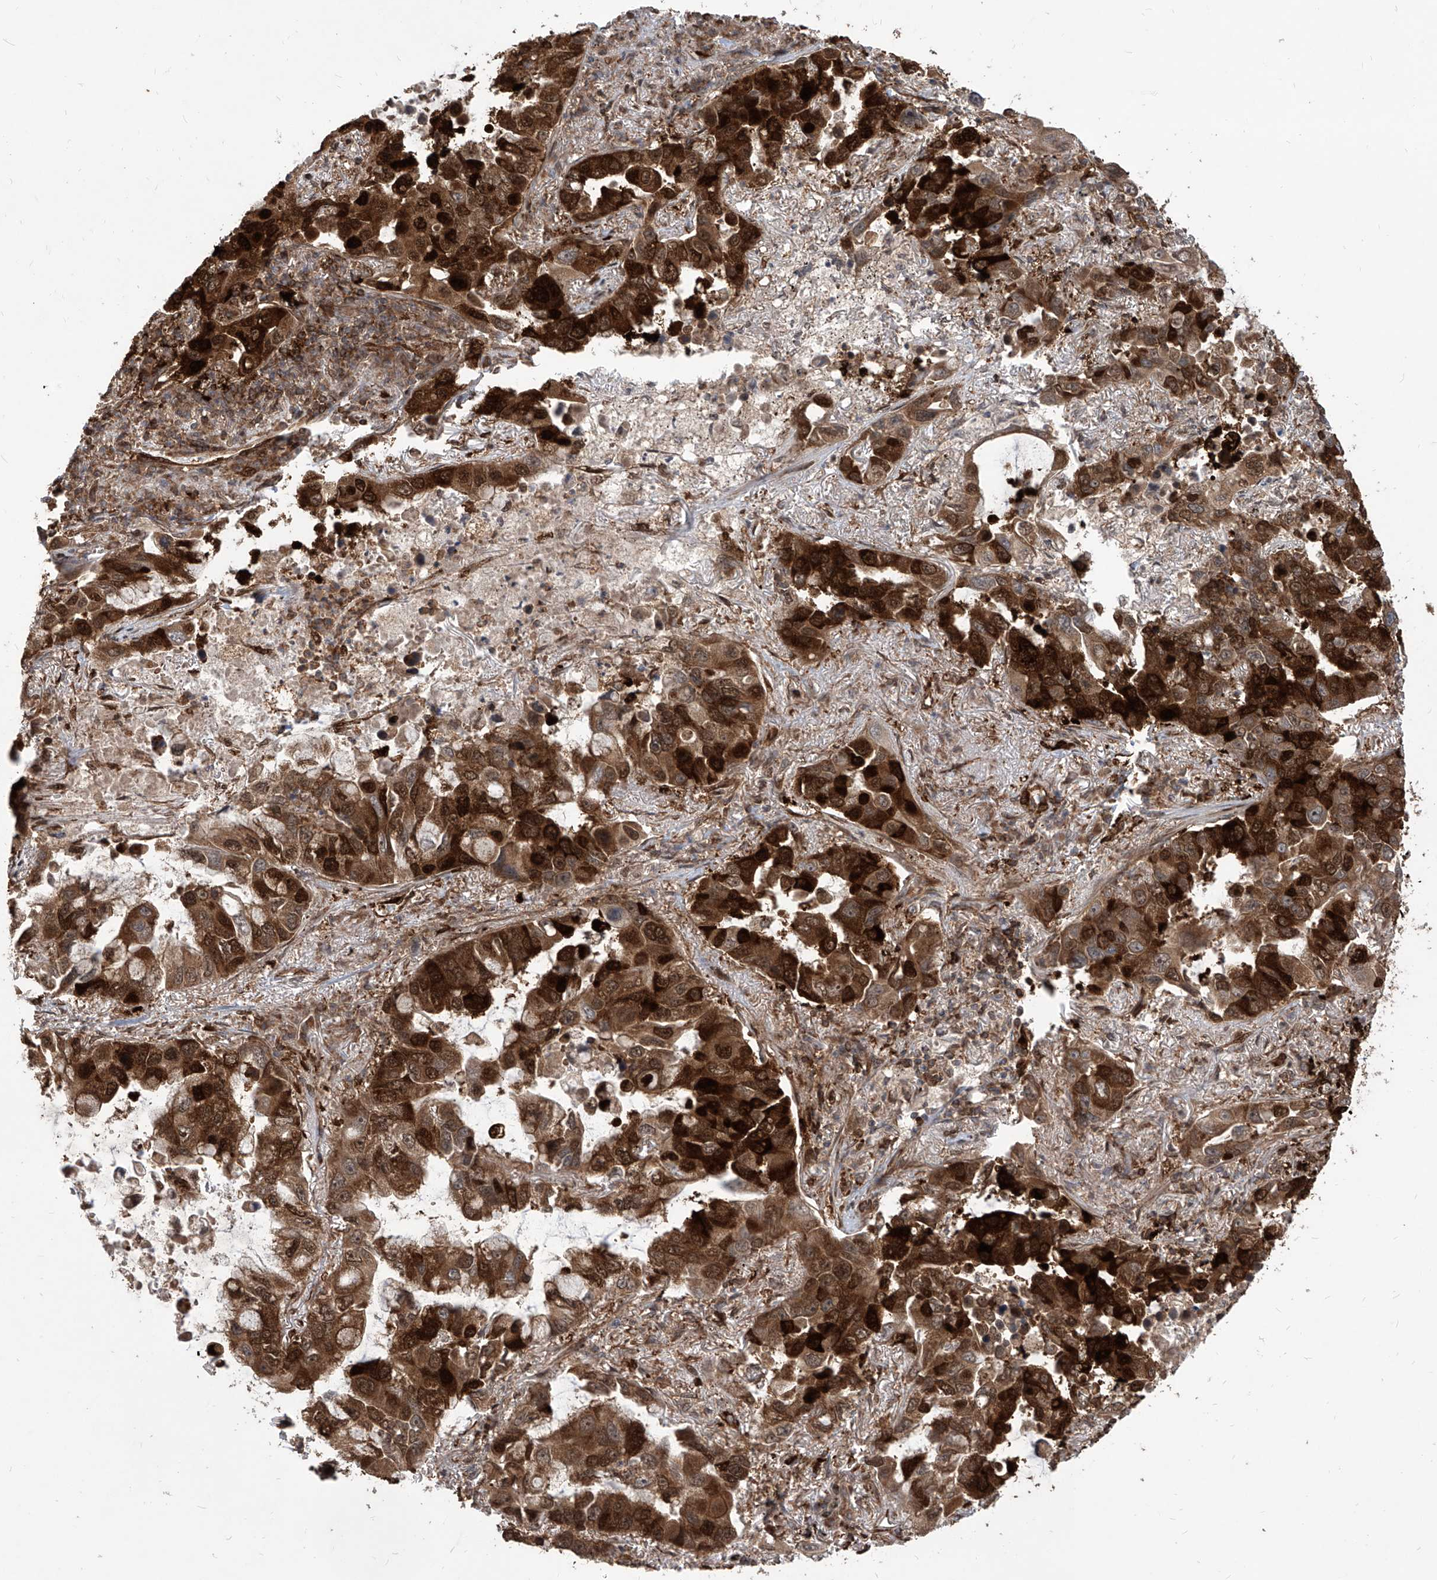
{"staining": {"intensity": "strong", "quantity": ">75%", "location": "cytoplasmic/membranous,nuclear"}, "tissue": "lung cancer", "cell_type": "Tumor cells", "image_type": "cancer", "snomed": [{"axis": "morphology", "description": "Adenocarcinoma, NOS"}, {"axis": "topography", "description": "Lung"}], "caption": "This is a micrograph of IHC staining of lung cancer, which shows strong positivity in the cytoplasmic/membranous and nuclear of tumor cells.", "gene": "MAGED2", "patient": {"sex": "male", "age": 64}}